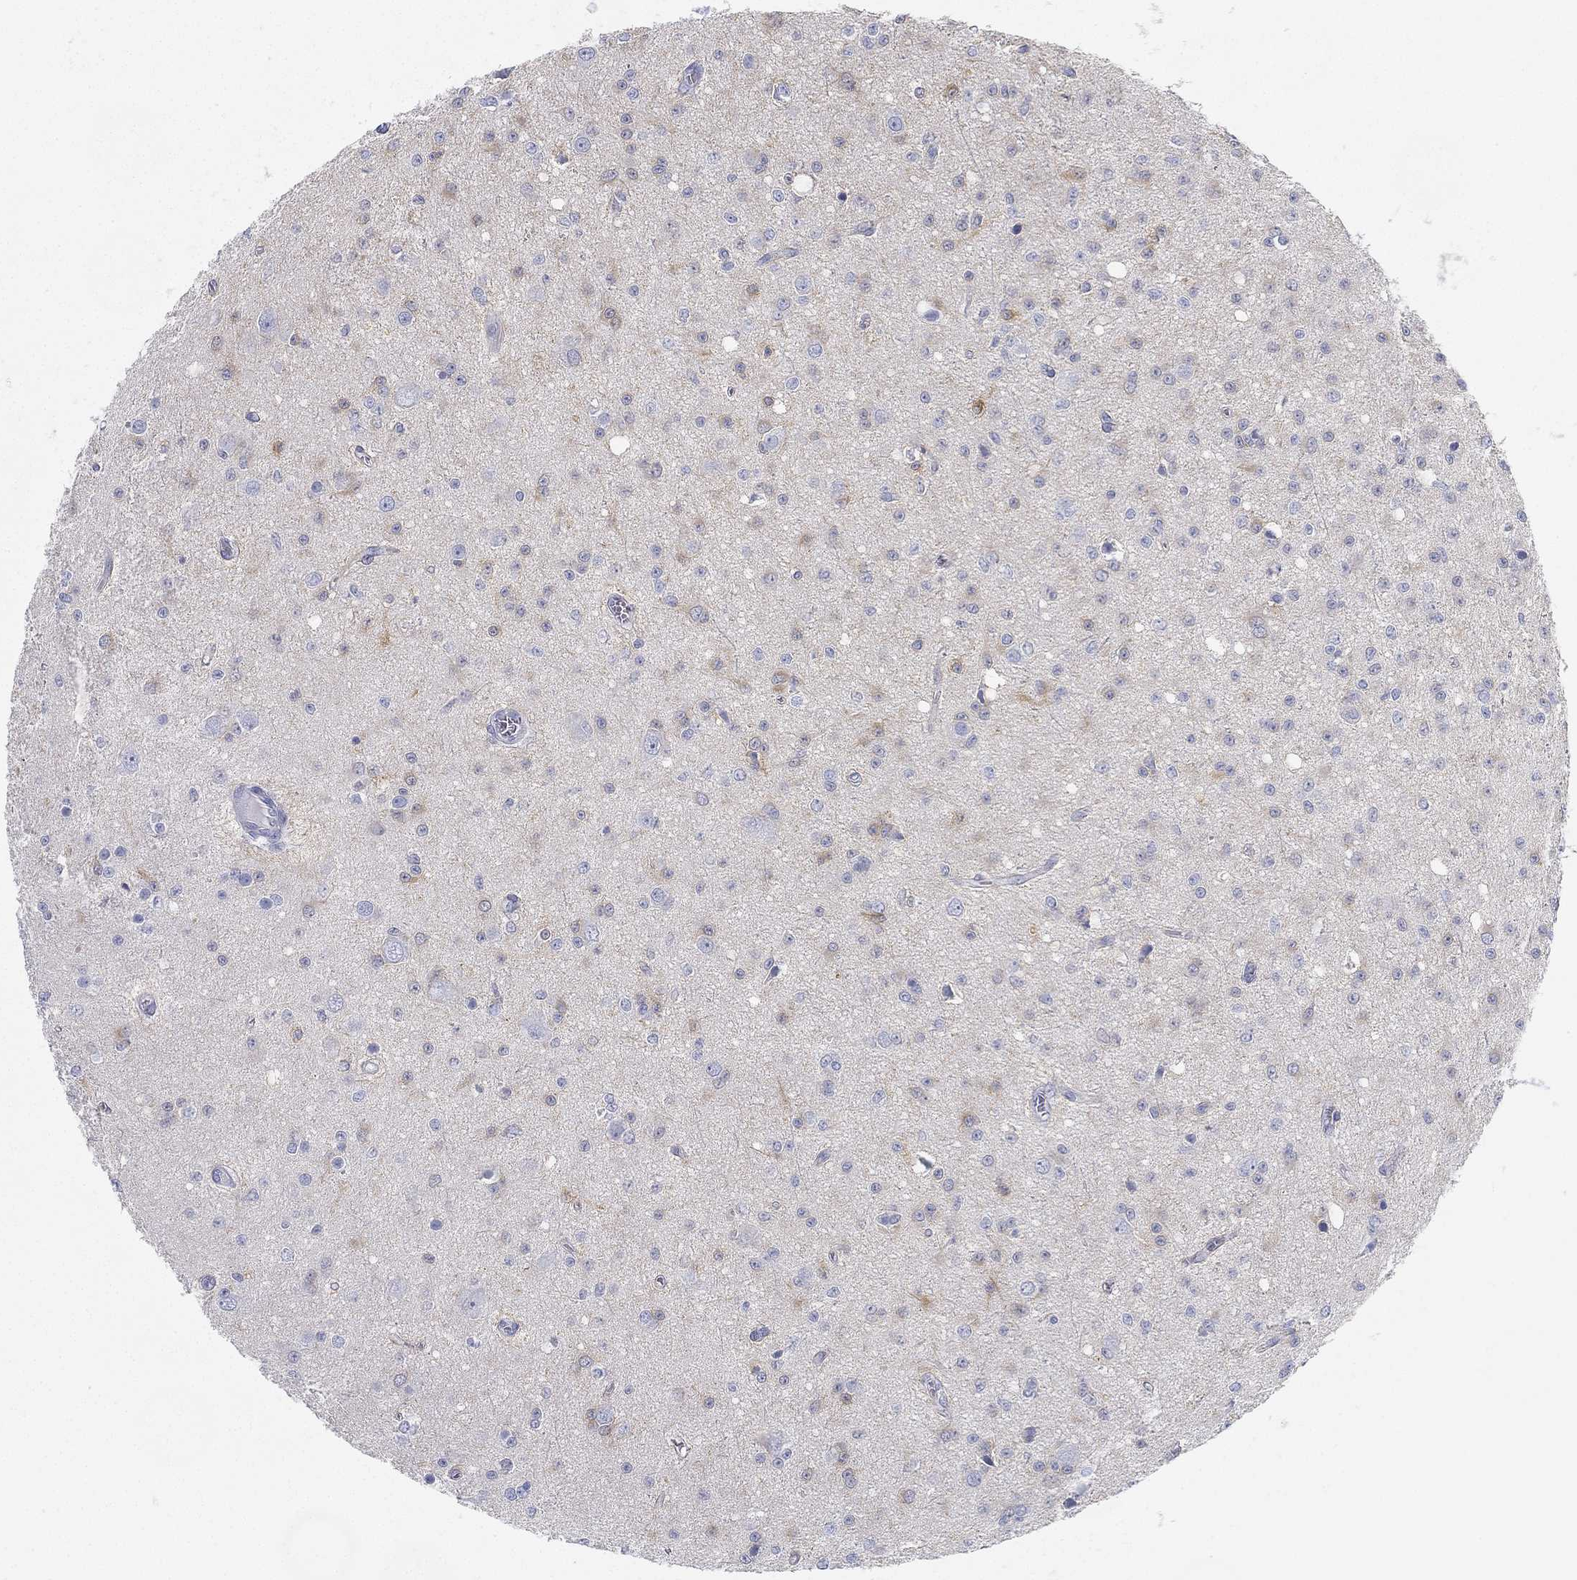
{"staining": {"intensity": "negative", "quantity": "none", "location": "none"}, "tissue": "glioma", "cell_type": "Tumor cells", "image_type": "cancer", "snomed": [{"axis": "morphology", "description": "Glioma, malignant, Low grade"}, {"axis": "topography", "description": "Brain"}], "caption": "This is an immunohistochemistry (IHC) image of human glioma. There is no expression in tumor cells.", "gene": "GPR61", "patient": {"sex": "female", "age": 45}}